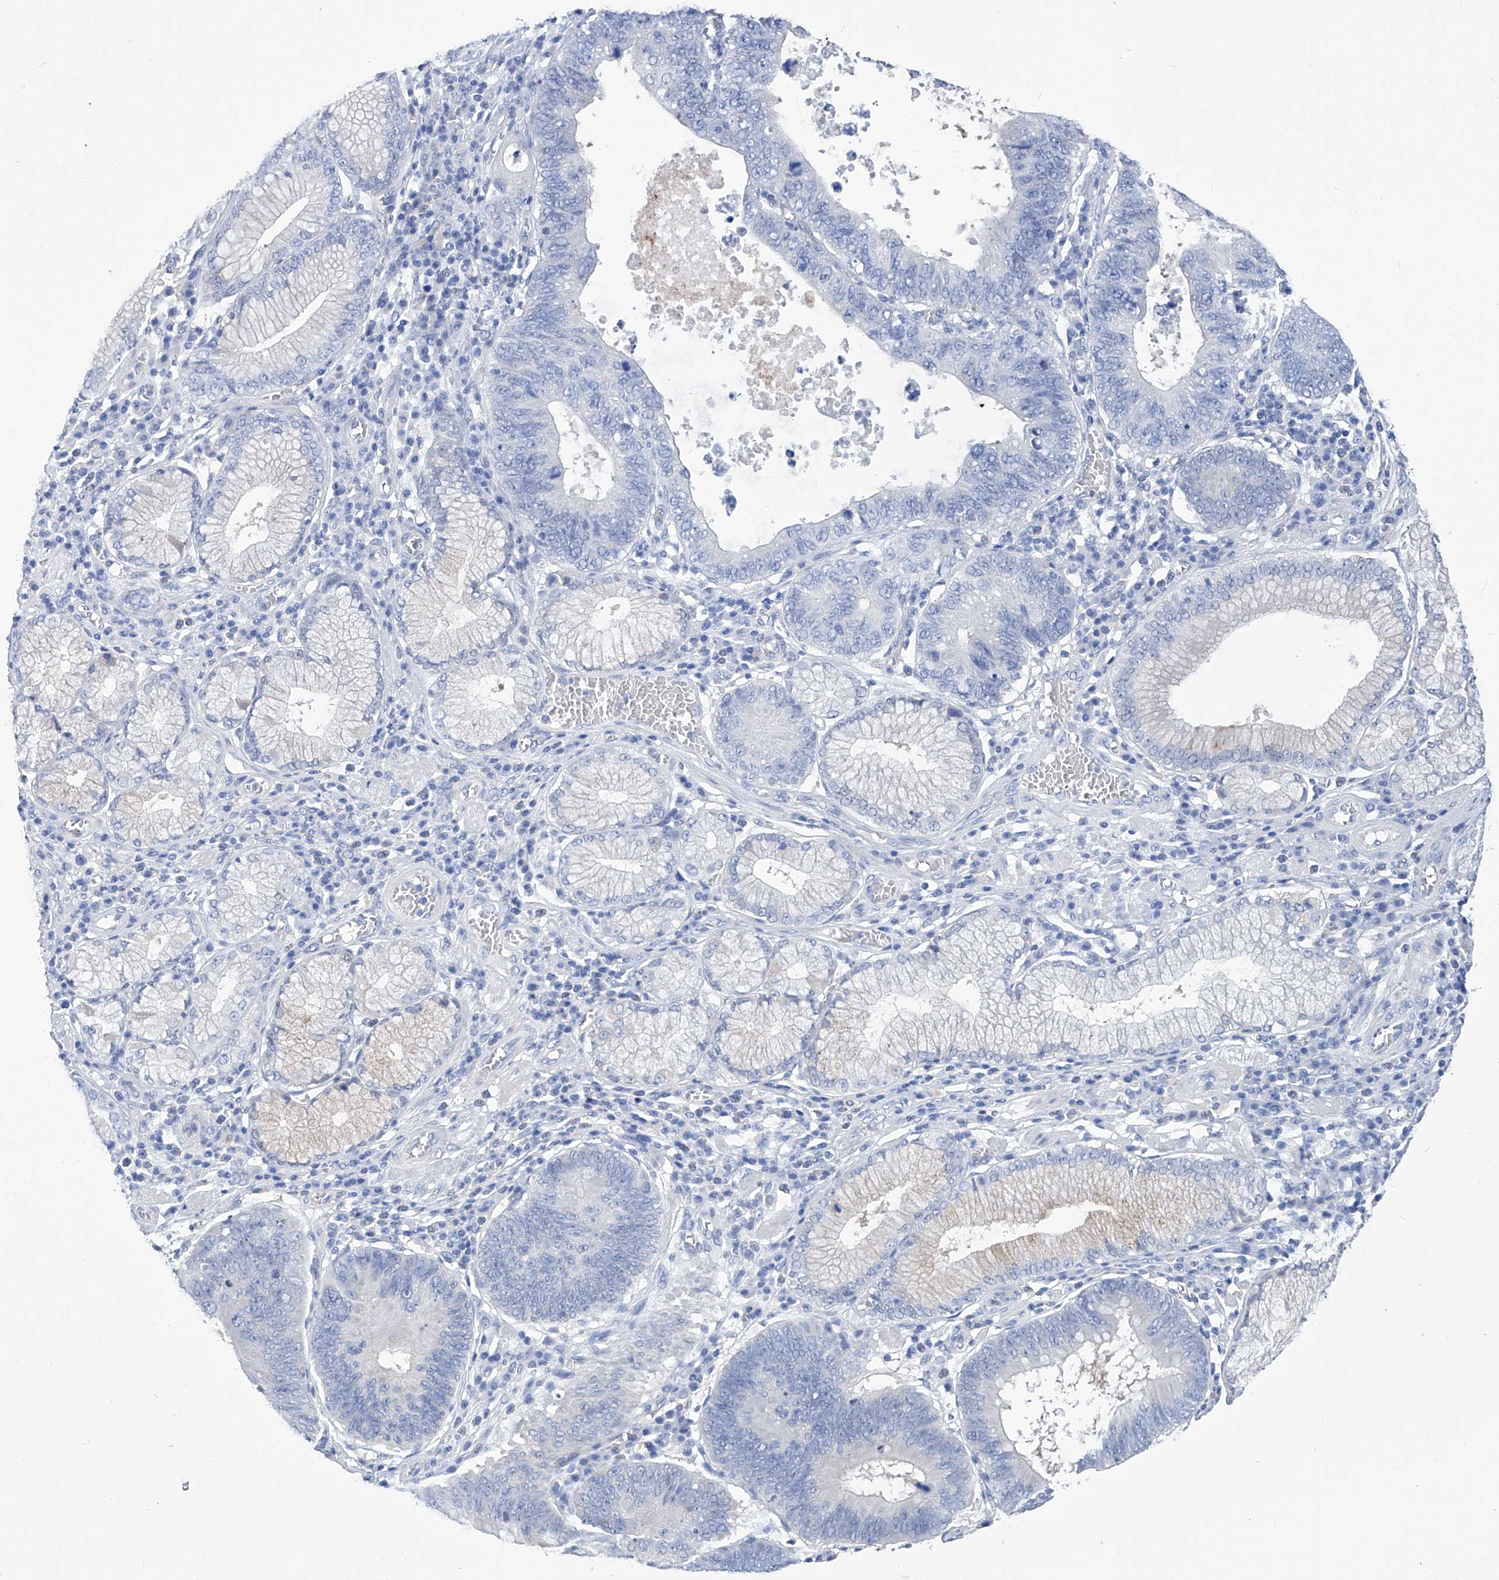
{"staining": {"intensity": "negative", "quantity": "none", "location": "none"}, "tissue": "stomach cancer", "cell_type": "Tumor cells", "image_type": "cancer", "snomed": [{"axis": "morphology", "description": "Adenocarcinoma, NOS"}, {"axis": "topography", "description": "Stomach"}], "caption": "The histopathology image shows no significant staining in tumor cells of adenocarcinoma (stomach).", "gene": "SMS", "patient": {"sex": "male", "age": 59}}